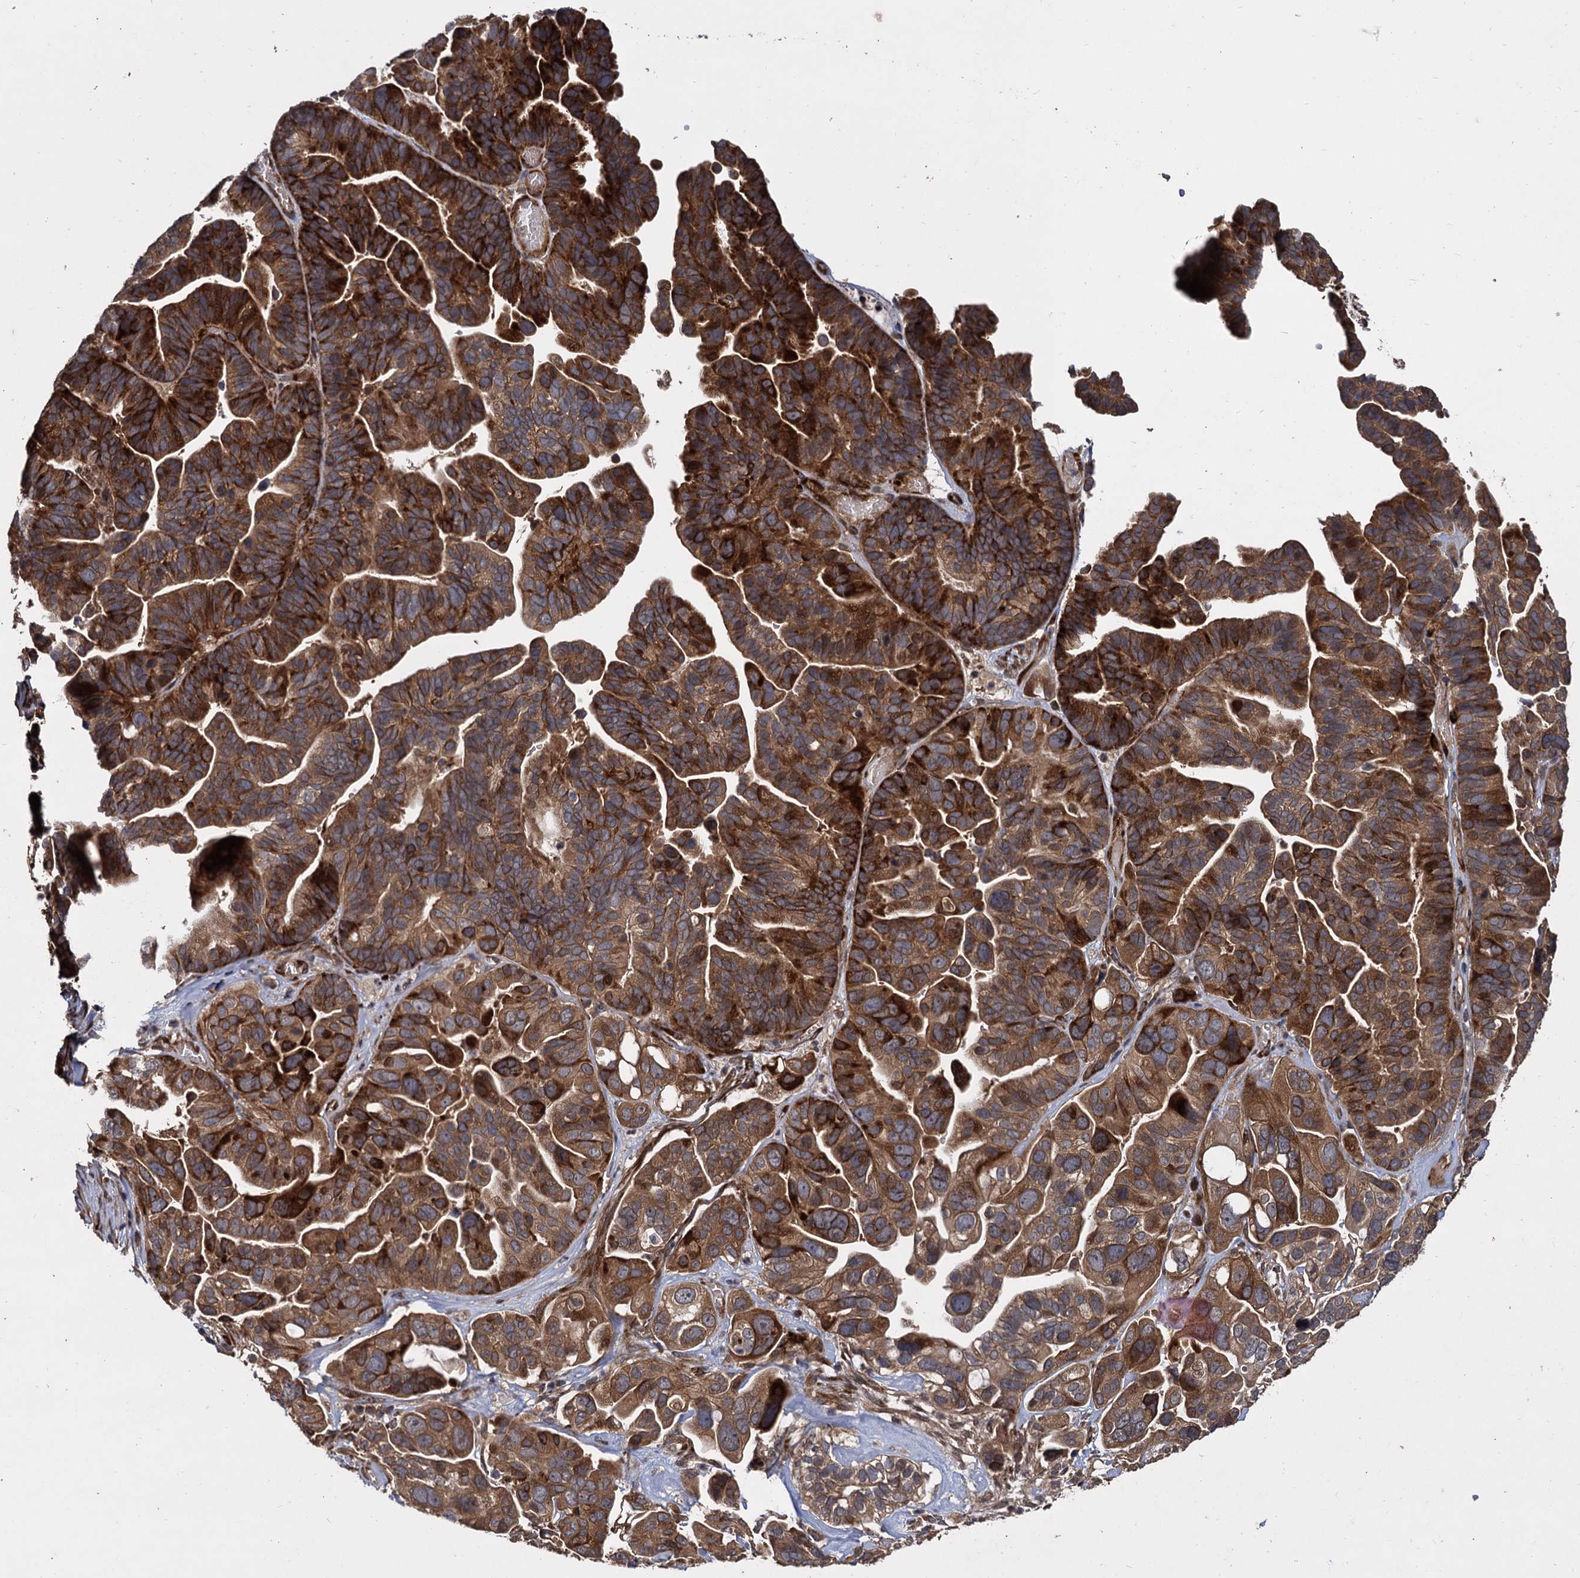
{"staining": {"intensity": "strong", "quantity": ">75%", "location": "cytoplasmic/membranous"}, "tissue": "ovarian cancer", "cell_type": "Tumor cells", "image_type": "cancer", "snomed": [{"axis": "morphology", "description": "Cystadenocarcinoma, serous, NOS"}, {"axis": "topography", "description": "Ovary"}], "caption": "Immunohistochemical staining of ovarian cancer (serous cystadenocarcinoma) displays strong cytoplasmic/membranous protein positivity in approximately >75% of tumor cells.", "gene": "INPPL1", "patient": {"sex": "female", "age": 56}}